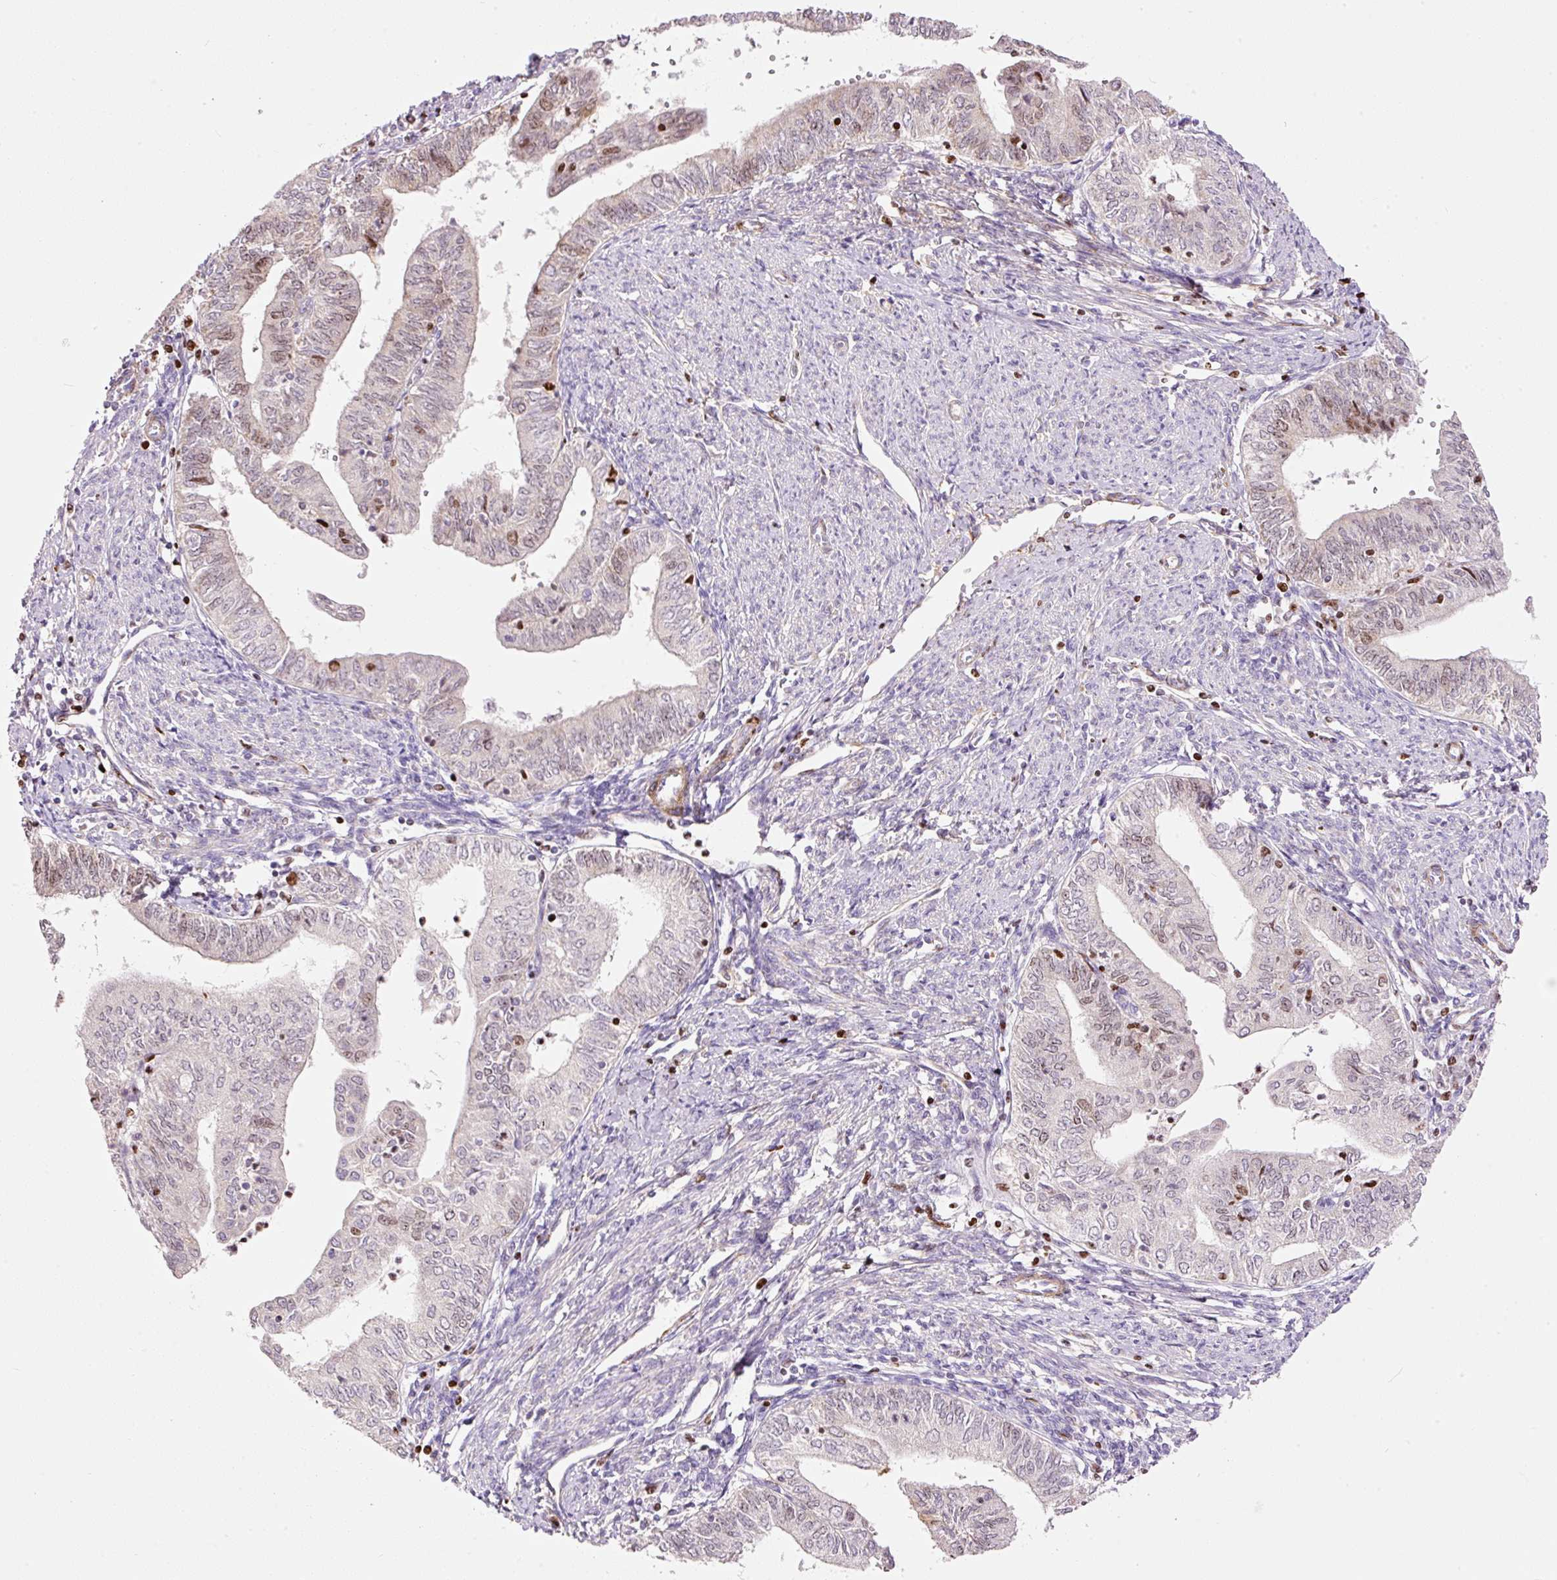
{"staining": {"intensity": "weak", "quantity": "<25%", "location": "cytoplasmic/membranous,nuclear"}, "tissue": "endometrial cancer", "cell_type": "Tumor cells", "image_type": "cancer", "snomed": [{"axis": "morphology", "description": "Adenocarcinoma, NOS"}, {"axis": "topography", "description": "Endometrium"}], "caption": "Tumor cells are negative for brown protein staining in endometrial cancer. Nuclei are stained in blue.", "gene": "TMEM8B", "patient": {"sex": "female", "age": 66}}